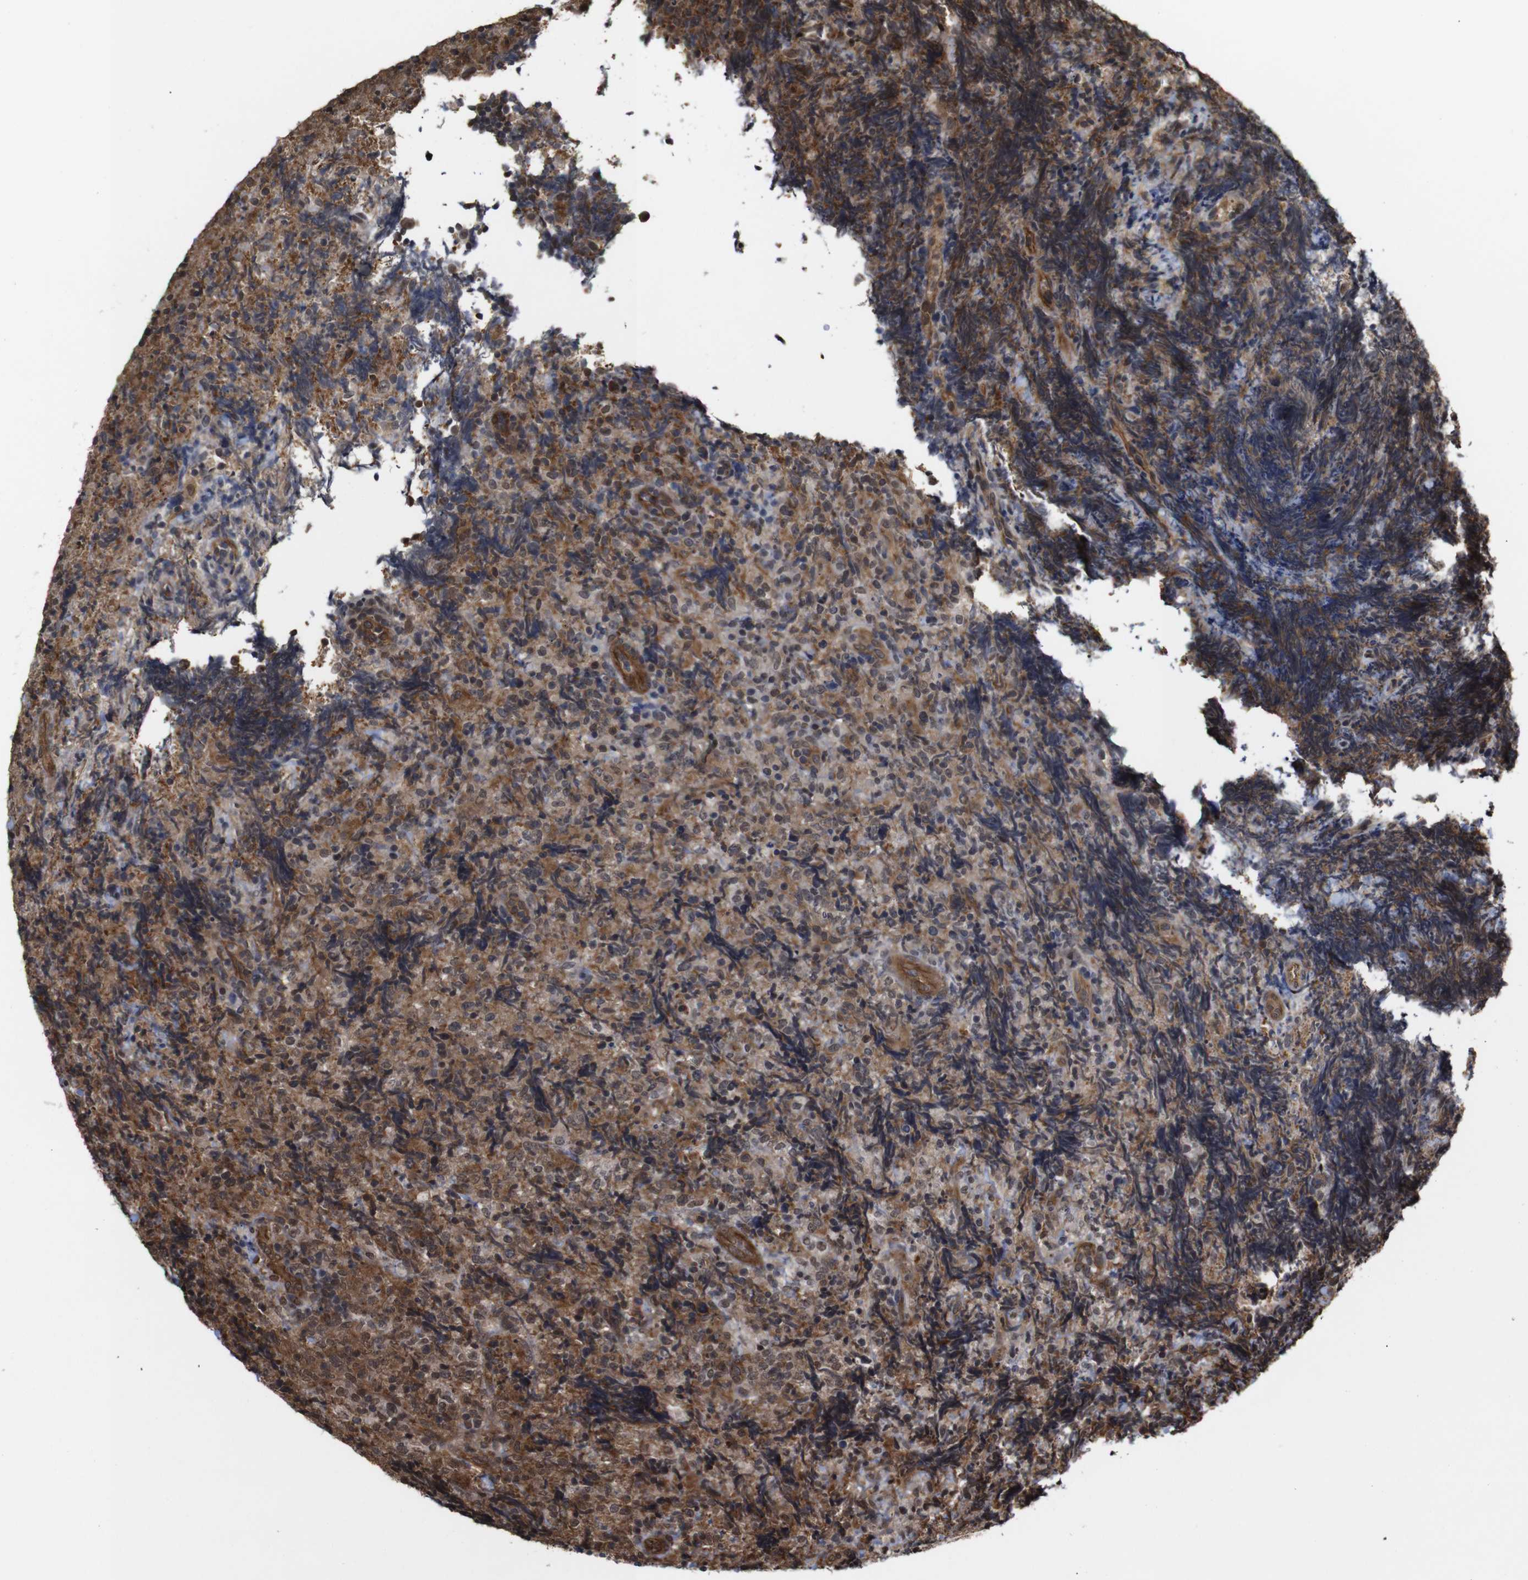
{"staining": {"intensity": "moderate", "quantity": ">75%", "location": "cytoplasmic/membranous"}, "tissue": "lymphoma", "cell_type": "Tumor cells", "image_type": "cancer", "snomed": [{"axis": "morphology", "description": "Malignant lymphoma, non-Hodgkin's type, High grade"}, {"axis": "topography", "description": "Tonsil"}], "caption": "A brown stain shows moderate cytoplasmic/membranous positivity of a protein in lymphoma tumor cells. (Brightfield microscopy of DAB IHC at high magnification).", "gene": "NANOS1", "patient": {"sex": "female", "age": 36}}